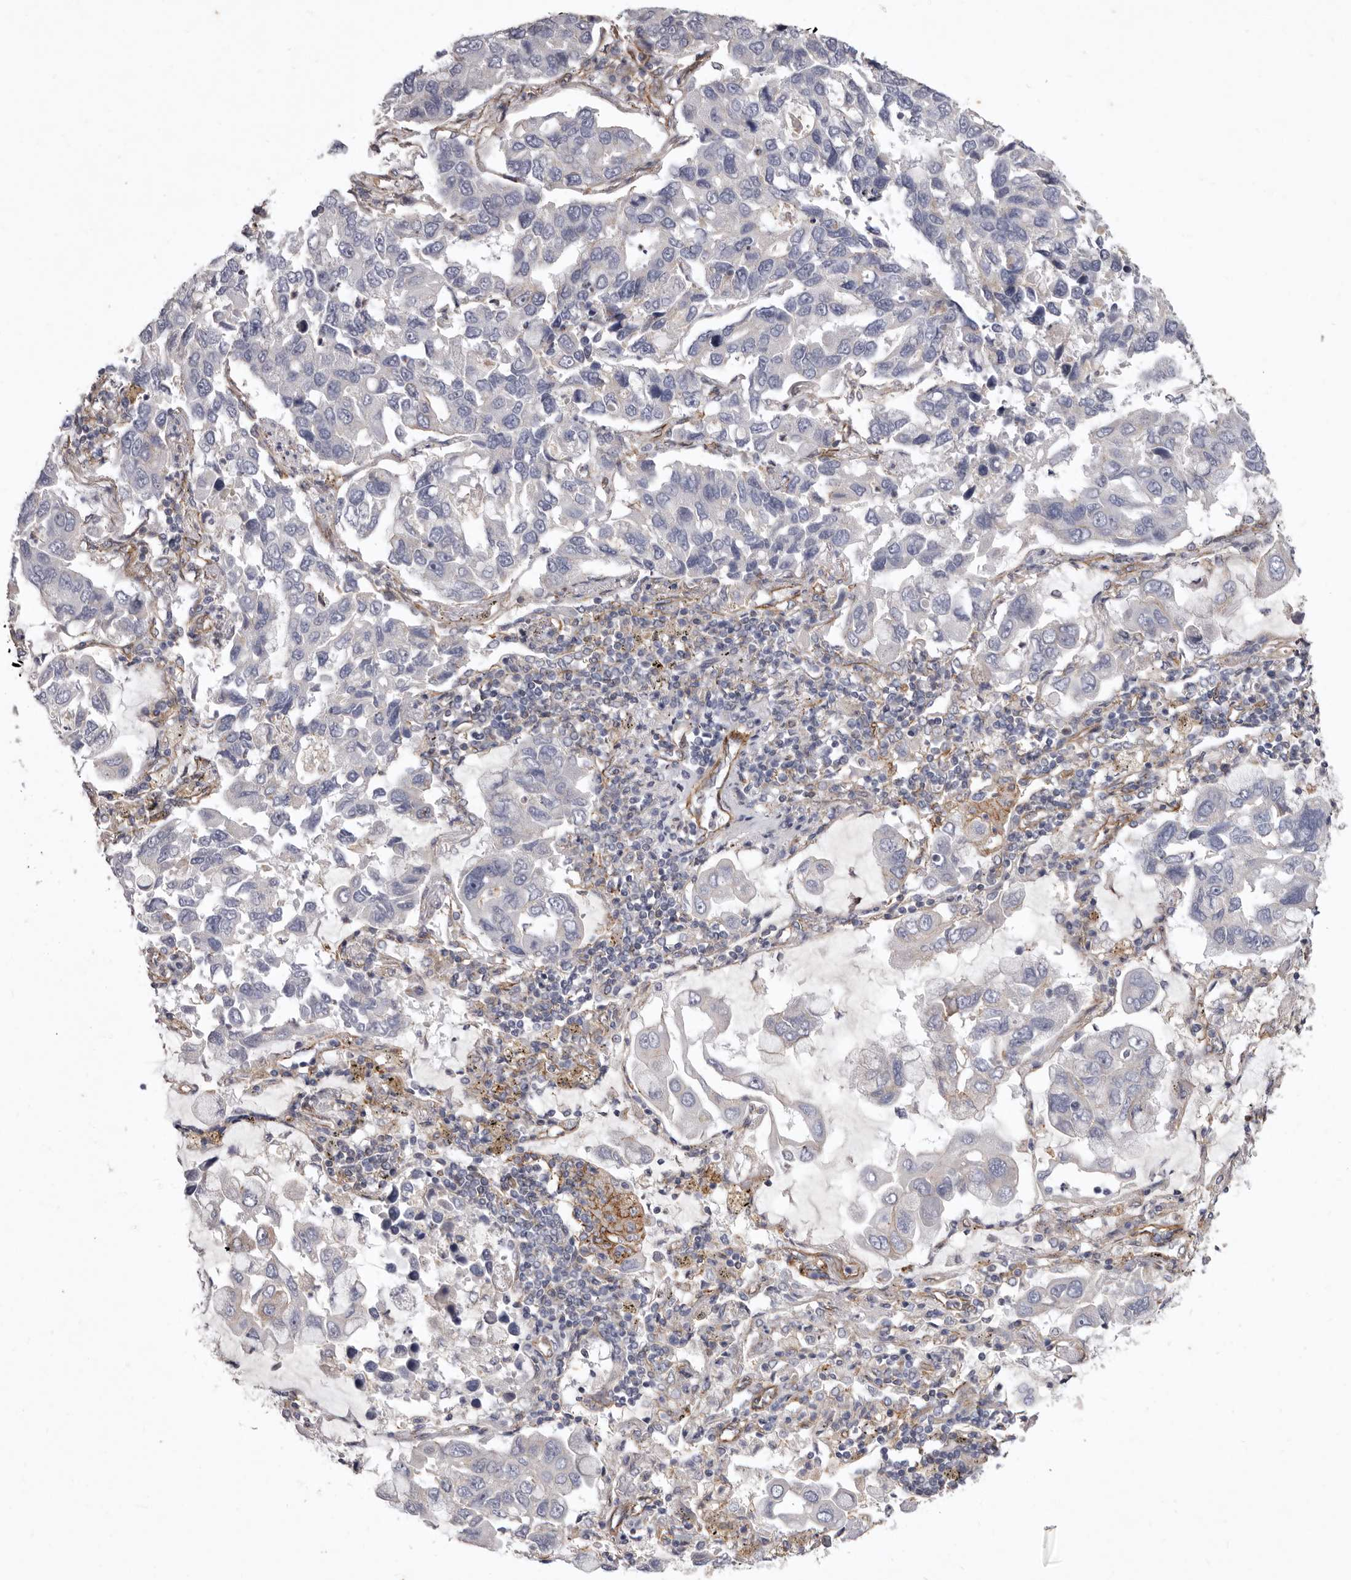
{"staining": {"intensity": "negative", "quantity": "none", "location": "none"}, "tissue": "lung cancer", "cell_type": "Tumor cells", "image_type": "cancer", "snomed": [{"axis": "morphology", "description": "Adenocarcinoma, NOS"}, {"axis": "topography", "description": "Lung"}], "caption": "Tumor cells show no significant staining in lung cancer (adenocarcinoma). Nuclei are stained in blue.", "gene": "P2RX6", "patient": {"sex": "male", "age": 64}}